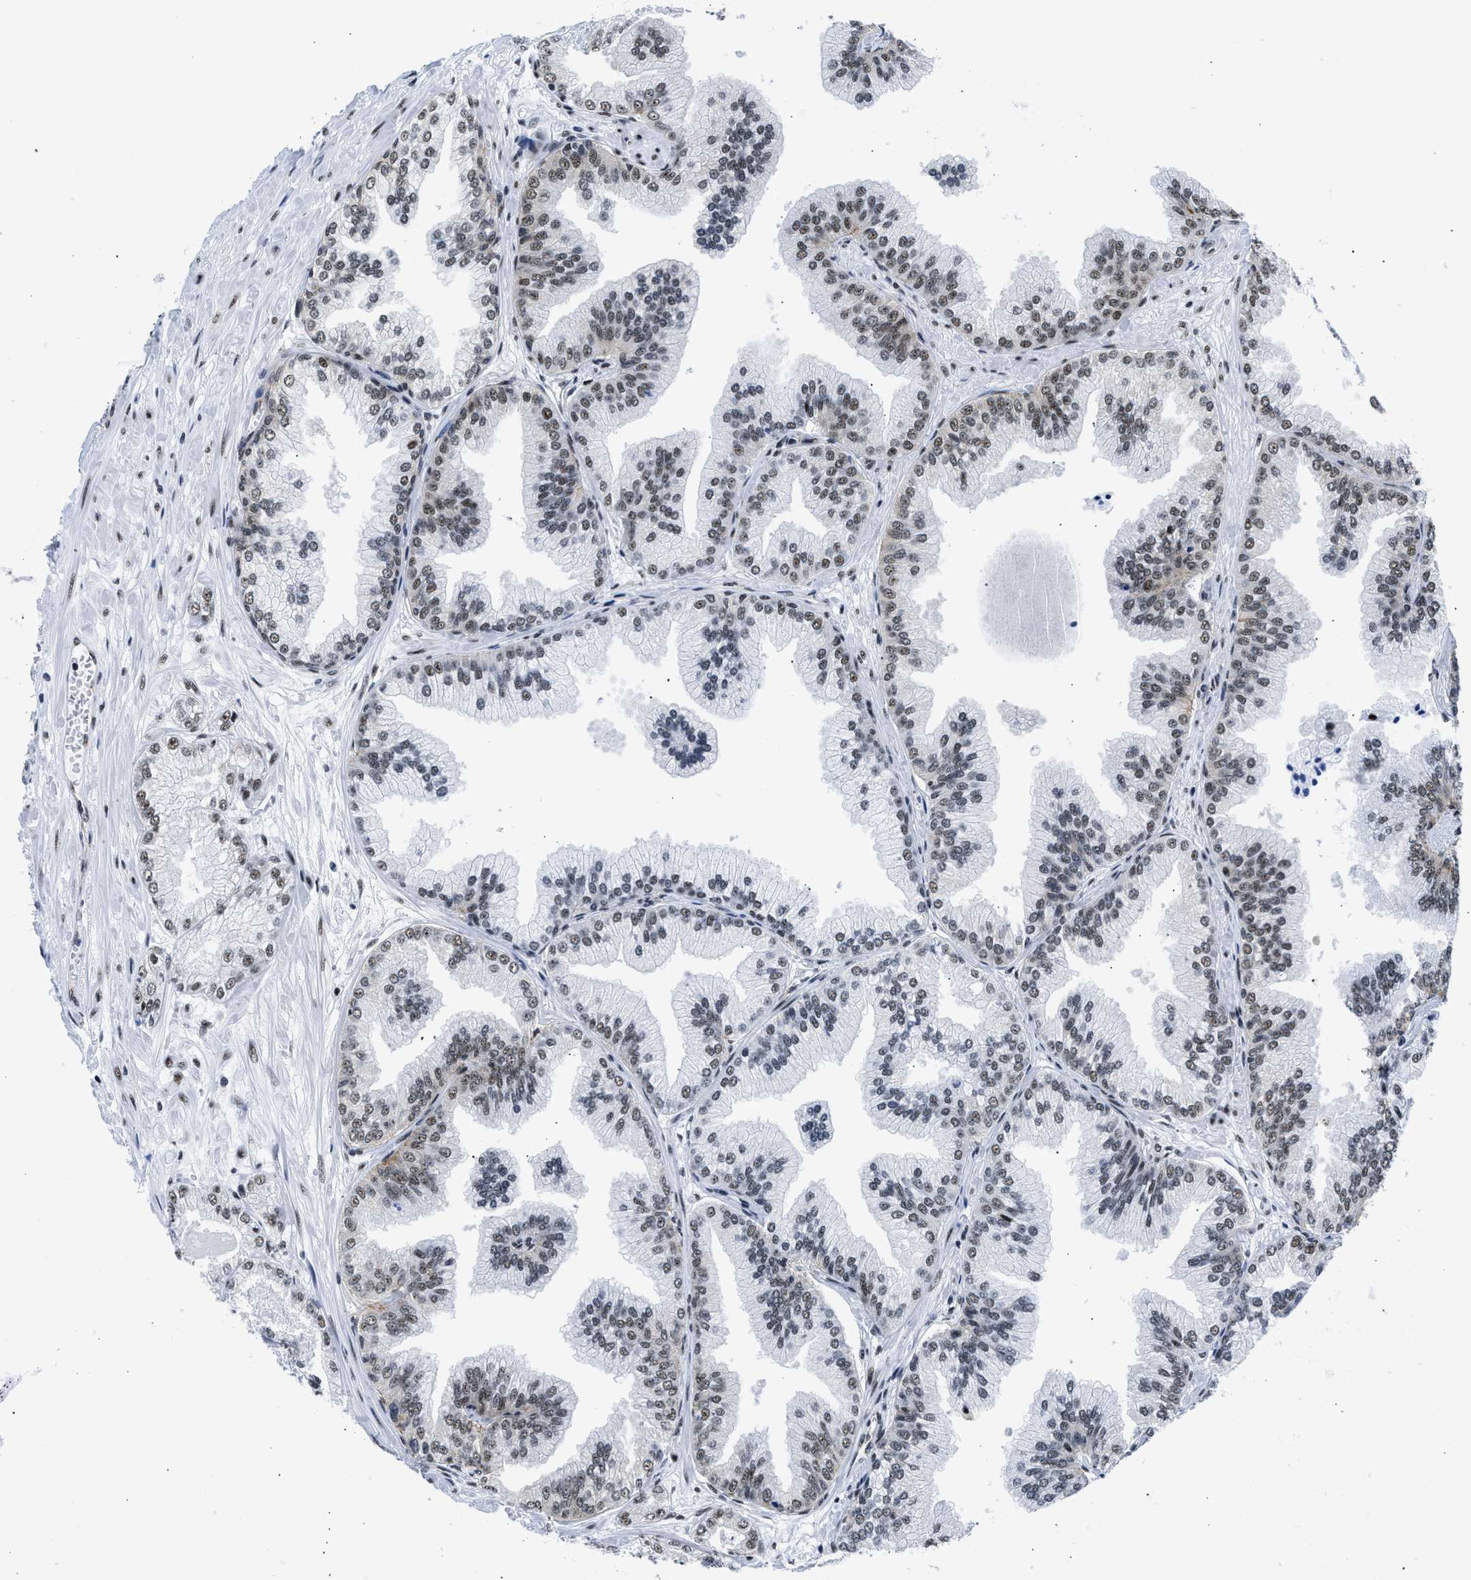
{"staining": {"intensity": "moderate", "quantity": ">75%", "location": "nuclear"}, "tissue": "prostate cancer", "cell_type": "Tumor cells", "image_type": "cancer", "snomed": [{"axis": "morphology", "description": "Adenocarcinoma, Low grade"}, {"axis": "topography", "description": "Prostate"}], "caption": "The micrograph demonstrates staining of adenocarcinoma (low-grade) (prostate), revealing moderate nuclear protein expression (brown color) within tumor cells. Immunohistochemistry stains the protein in brown and the nuclei are stained blue.", "gene": "RBM8A", "patient": {"sex": "male", "age": 52}}